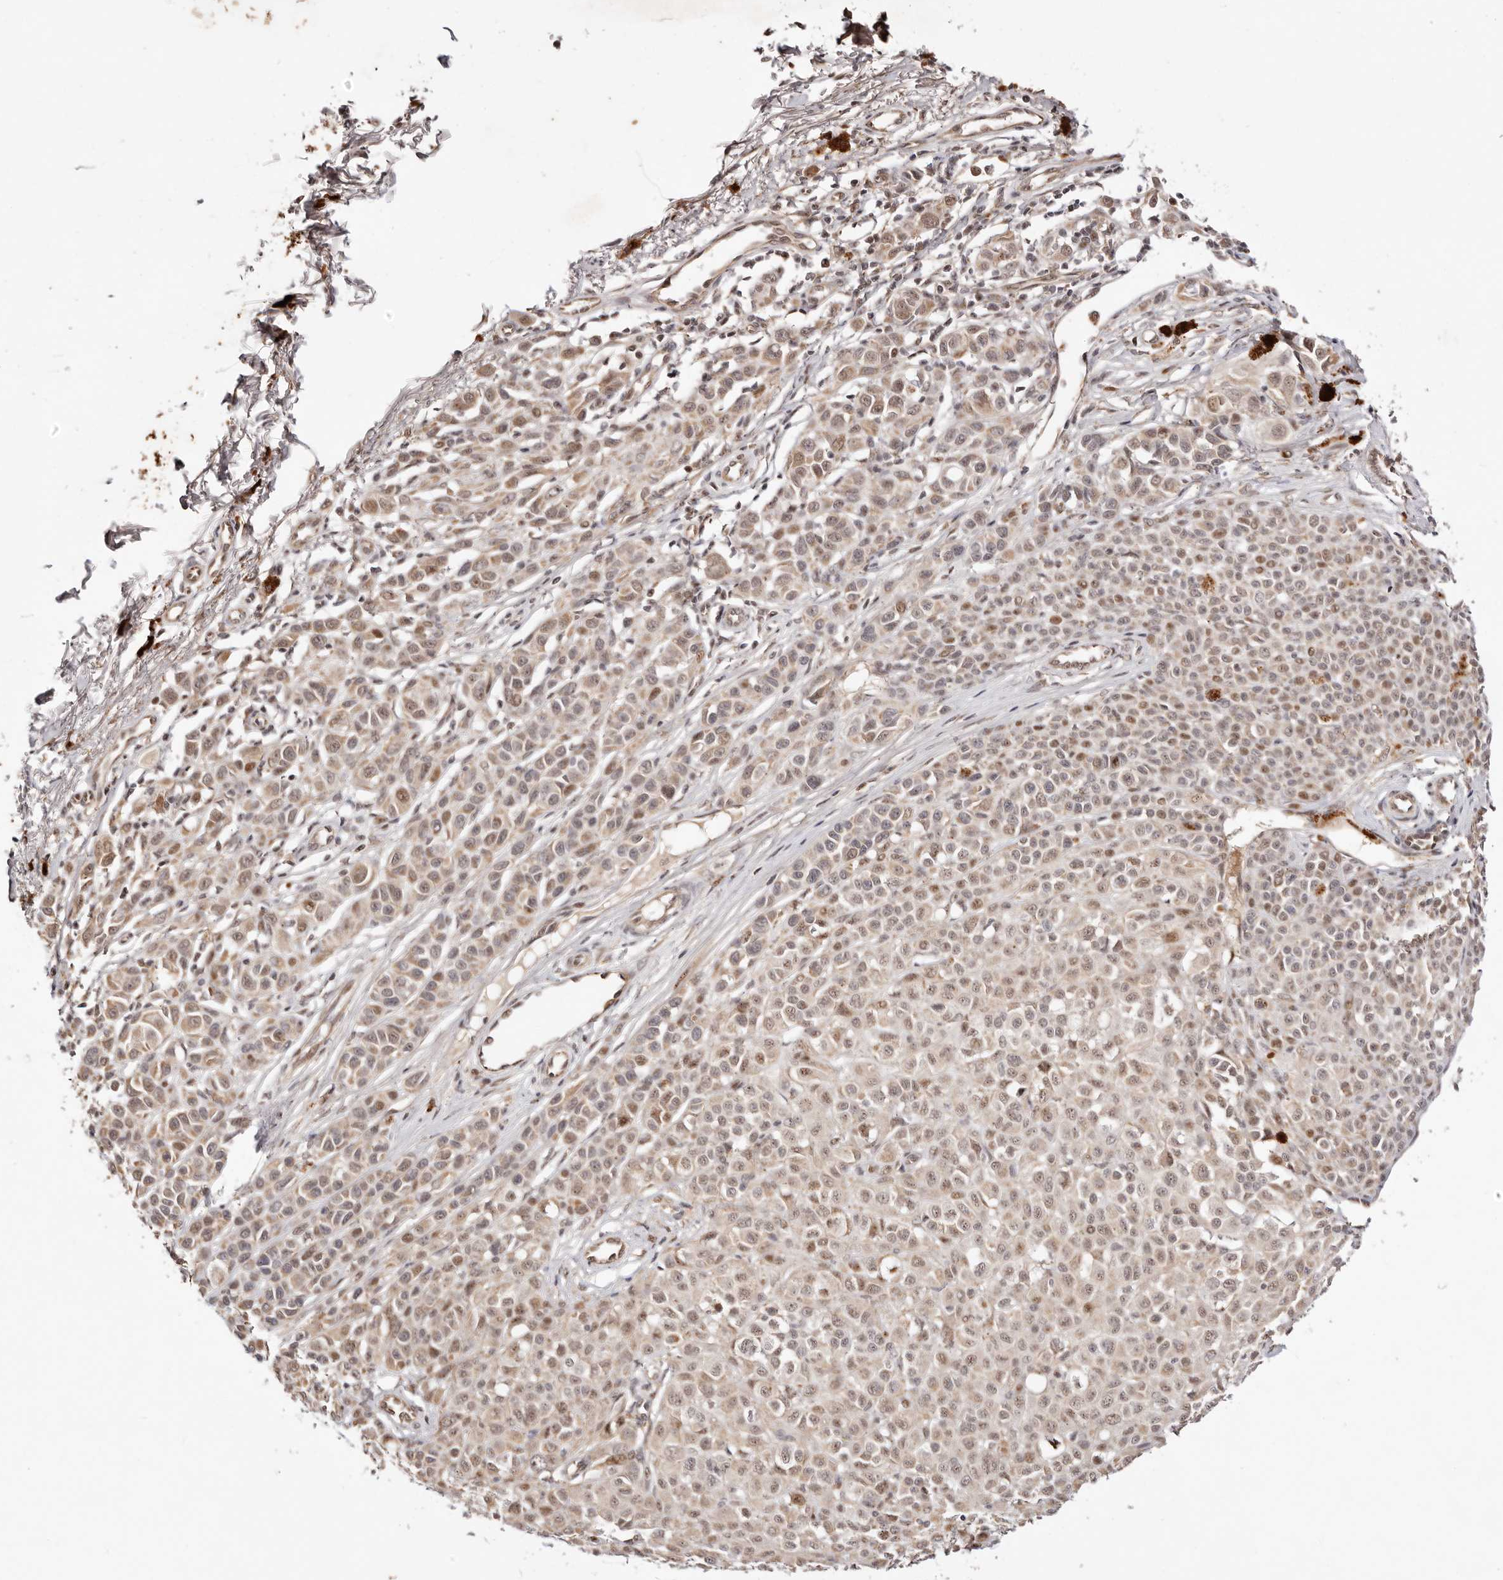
{"staining": {"intensity": "moderate", "quantity": "25%-75%", "location": "cytoplasmic/membranous,nuclear"}, "tissue": "melanoma", "cell_type": "Tumor cells", "image_type": "cancer", "snomed": [{"axis": "morphology", "description": "Malignant melanoma, NOS"}, {"axis": "topography", "description": "Skin of leg"}], "caption": "A histopathology image showing moderate cytoplasmic/membranous and nuclear expression in approximately 25%-75% of tumor cells in melanoma, as visualized by brown immunohistochemical staining.", "gene": "WRN", "patient": {"sex": "female", "age": 72}}